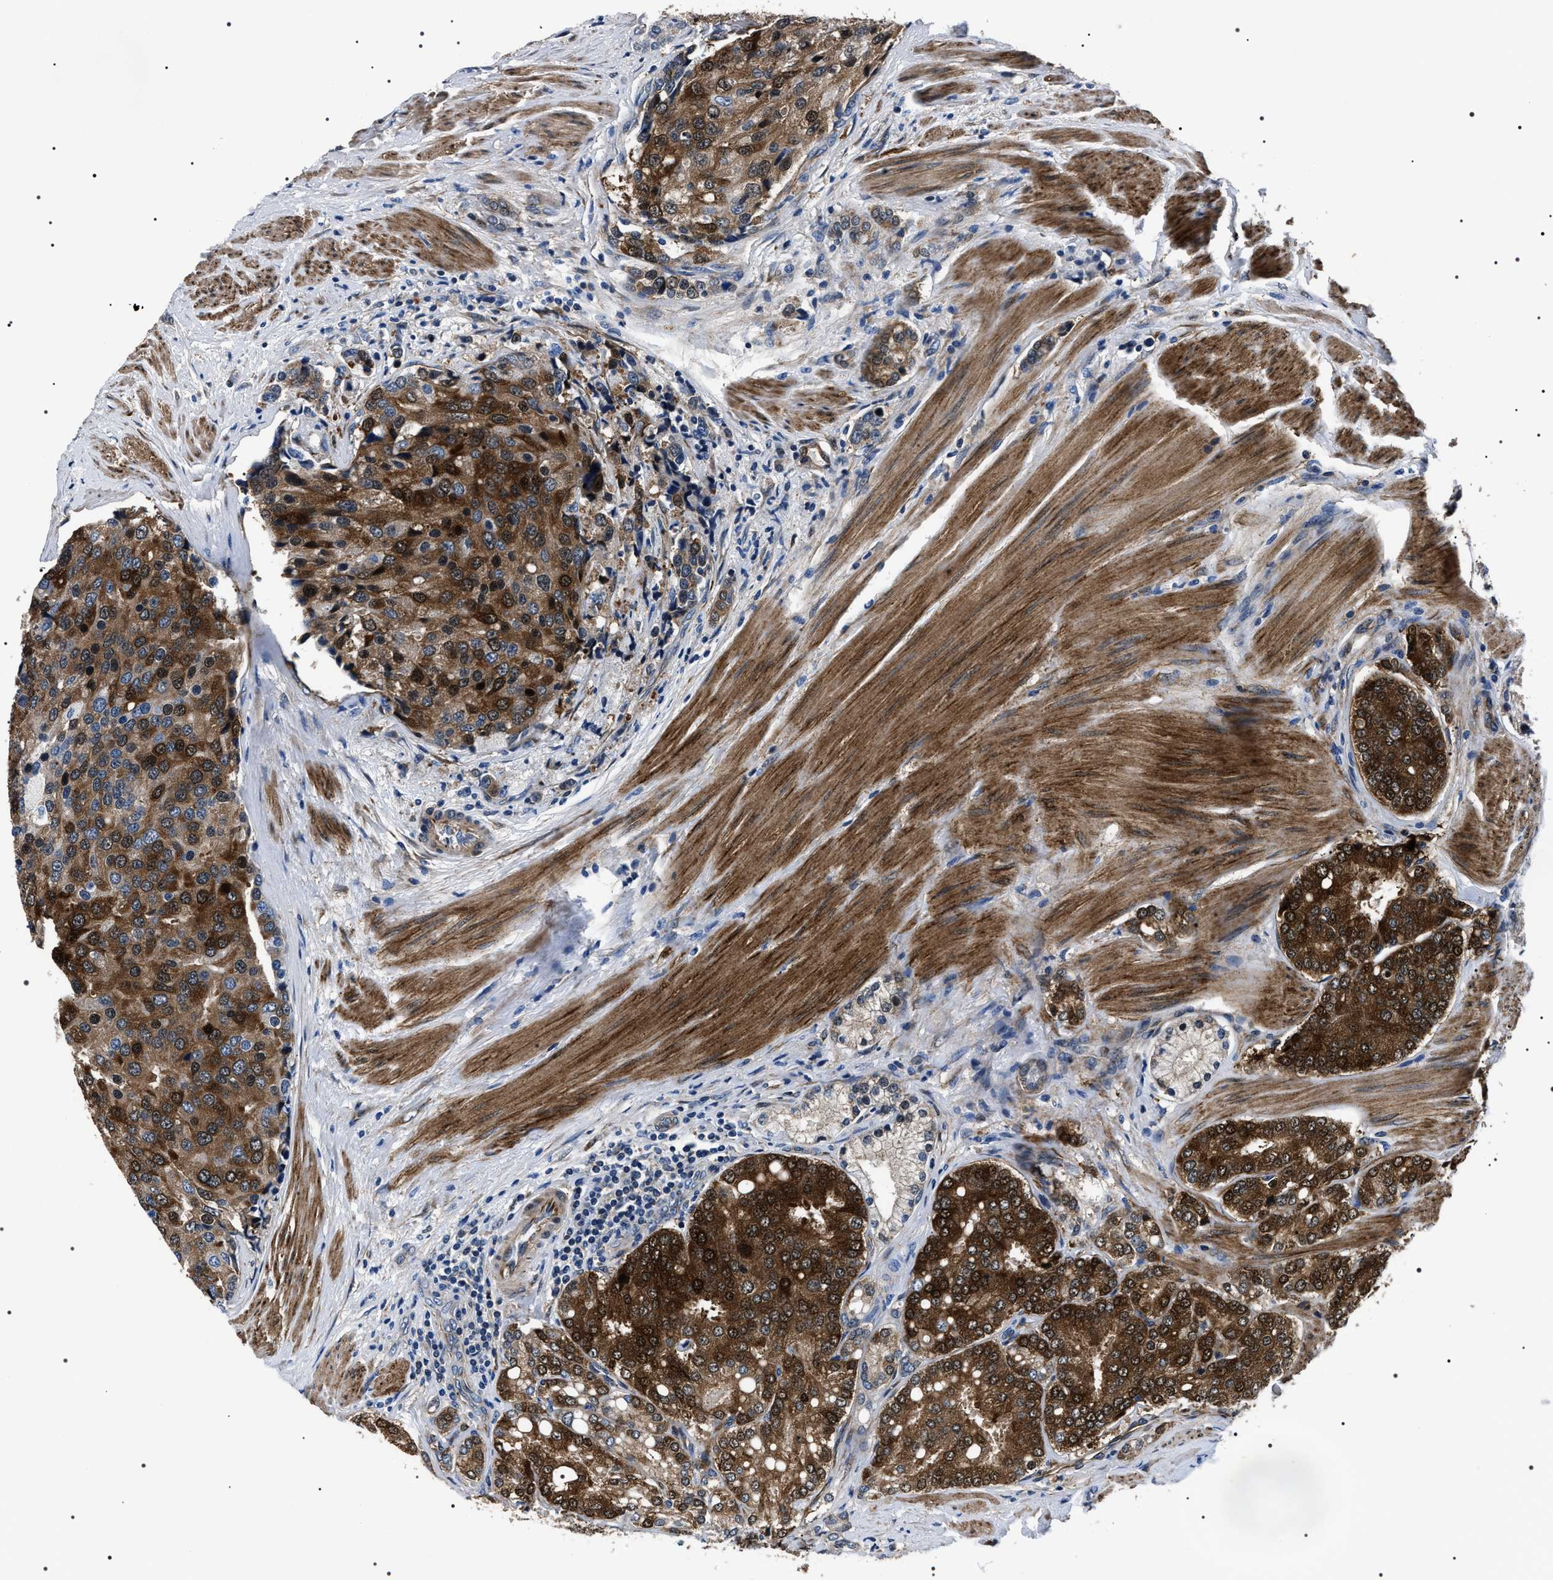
{"staining": {"intensity": "strong", "quantity": ">75%", "location": "cytoplasmic/membranous,nuclear"}, "tissue": "prostate cancer", "cell_type": "Tumor cells", "image_type": "cancer", "snomed": [{"axis": "morphology", "description": "Adenocarcinoma, High grade"}, {"axis": "topography", "description": "Prostate"}], "caption": "Protein staining demonstrates strong cytoplasmic/membranous and nuclear staining in approximately >75% of tumor cells in adenocarcinoma (high-grade) (prostate).", "gene": "BAG2", "patient": {"sex": "male", "age": 50}}